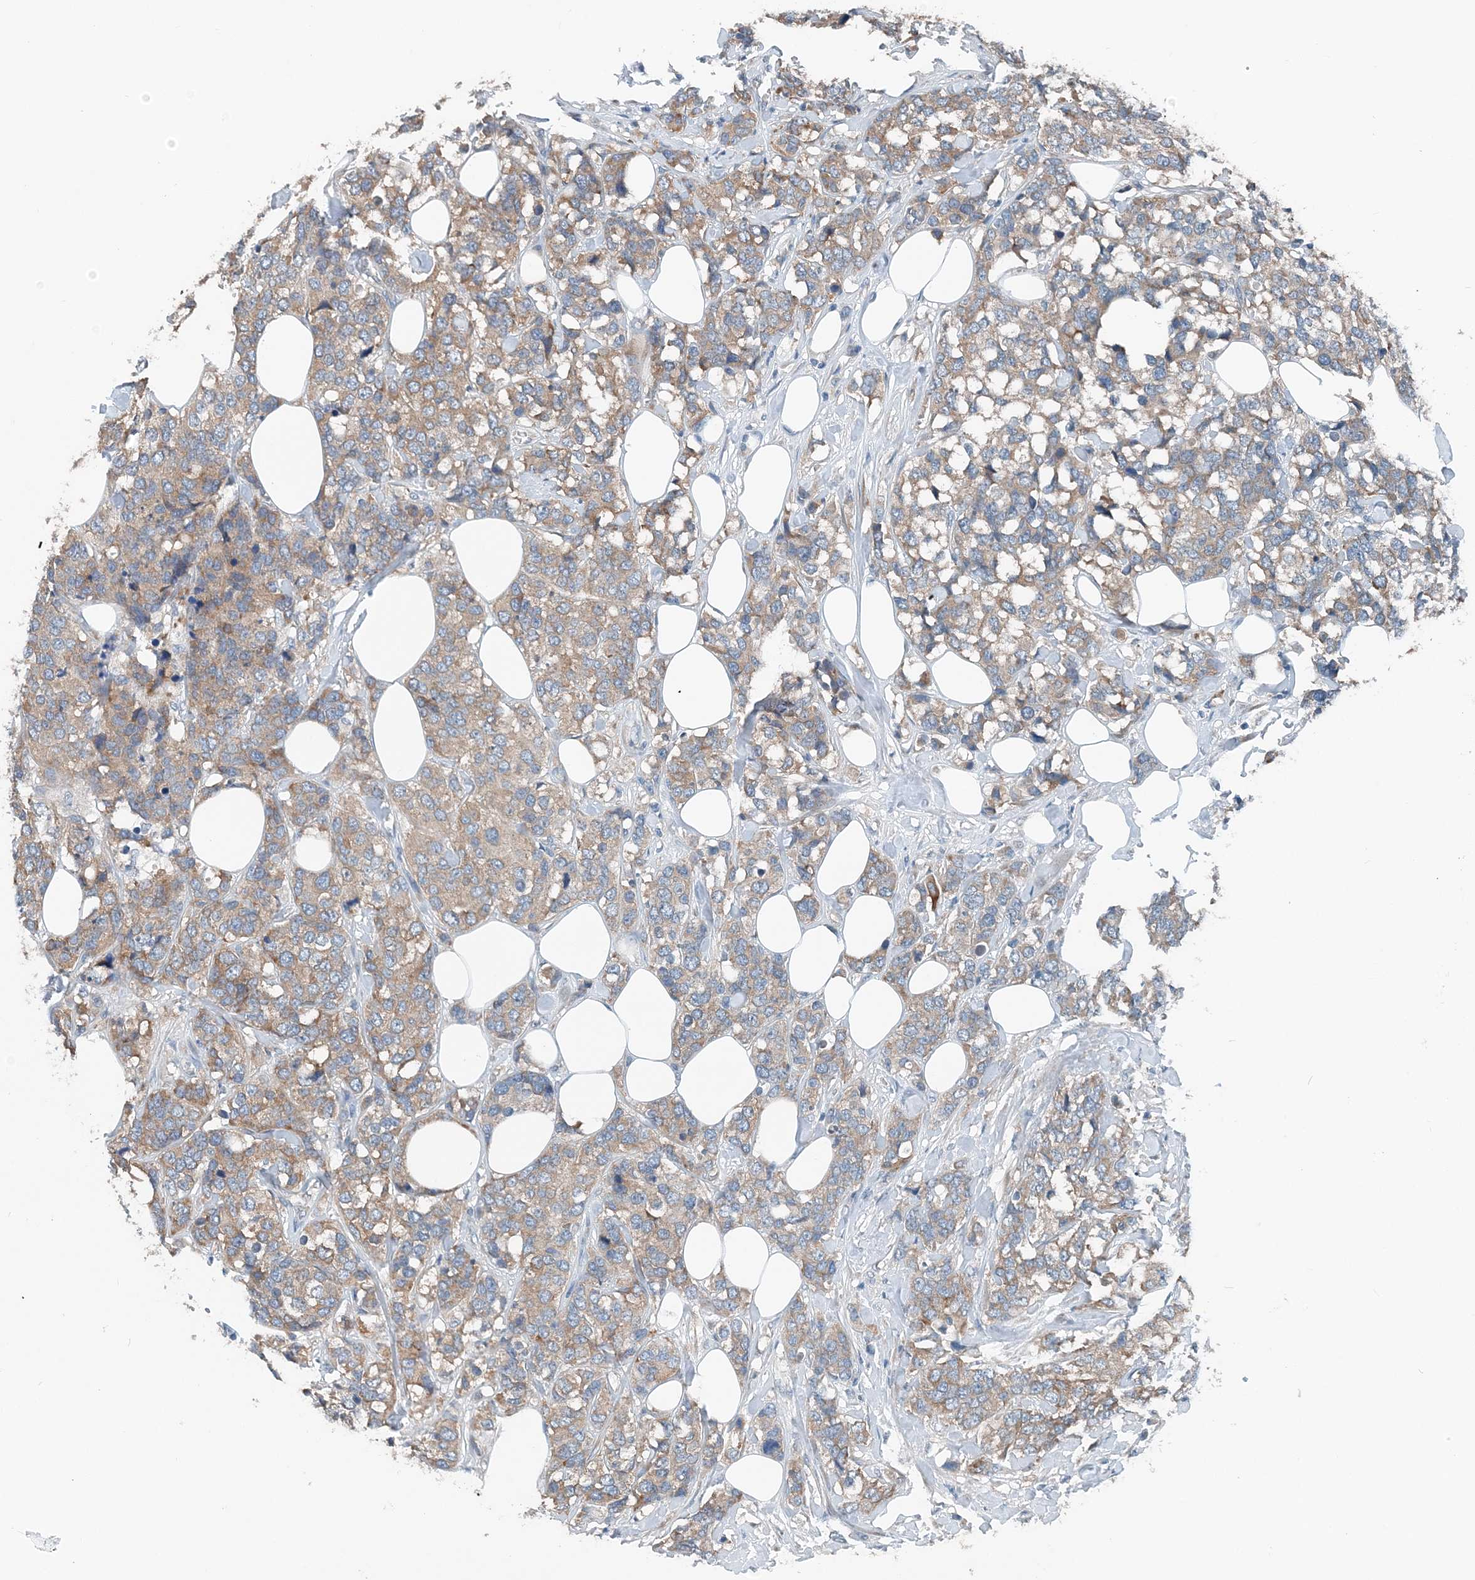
{"staining": {"intensity": "weak", "quantity": ">75%", "location": "cytoplasmic/membranous"}, "tissue": "breast cancer", "cell_type": "Tumor cells", "image_type": "cancer", "snomed": [{"axis": "morphology", "description": "Lobular carcinoma"}, {"axis": "topography", "description": "Breast"}], "caption": "Human breast cancer stained with a brown dye displays weak cytoplasmic/membranous positive staining in approximately >75% of tumor cells.", "gene": "EEF1A2", "patient": {"sex": "female", "age": 59}}